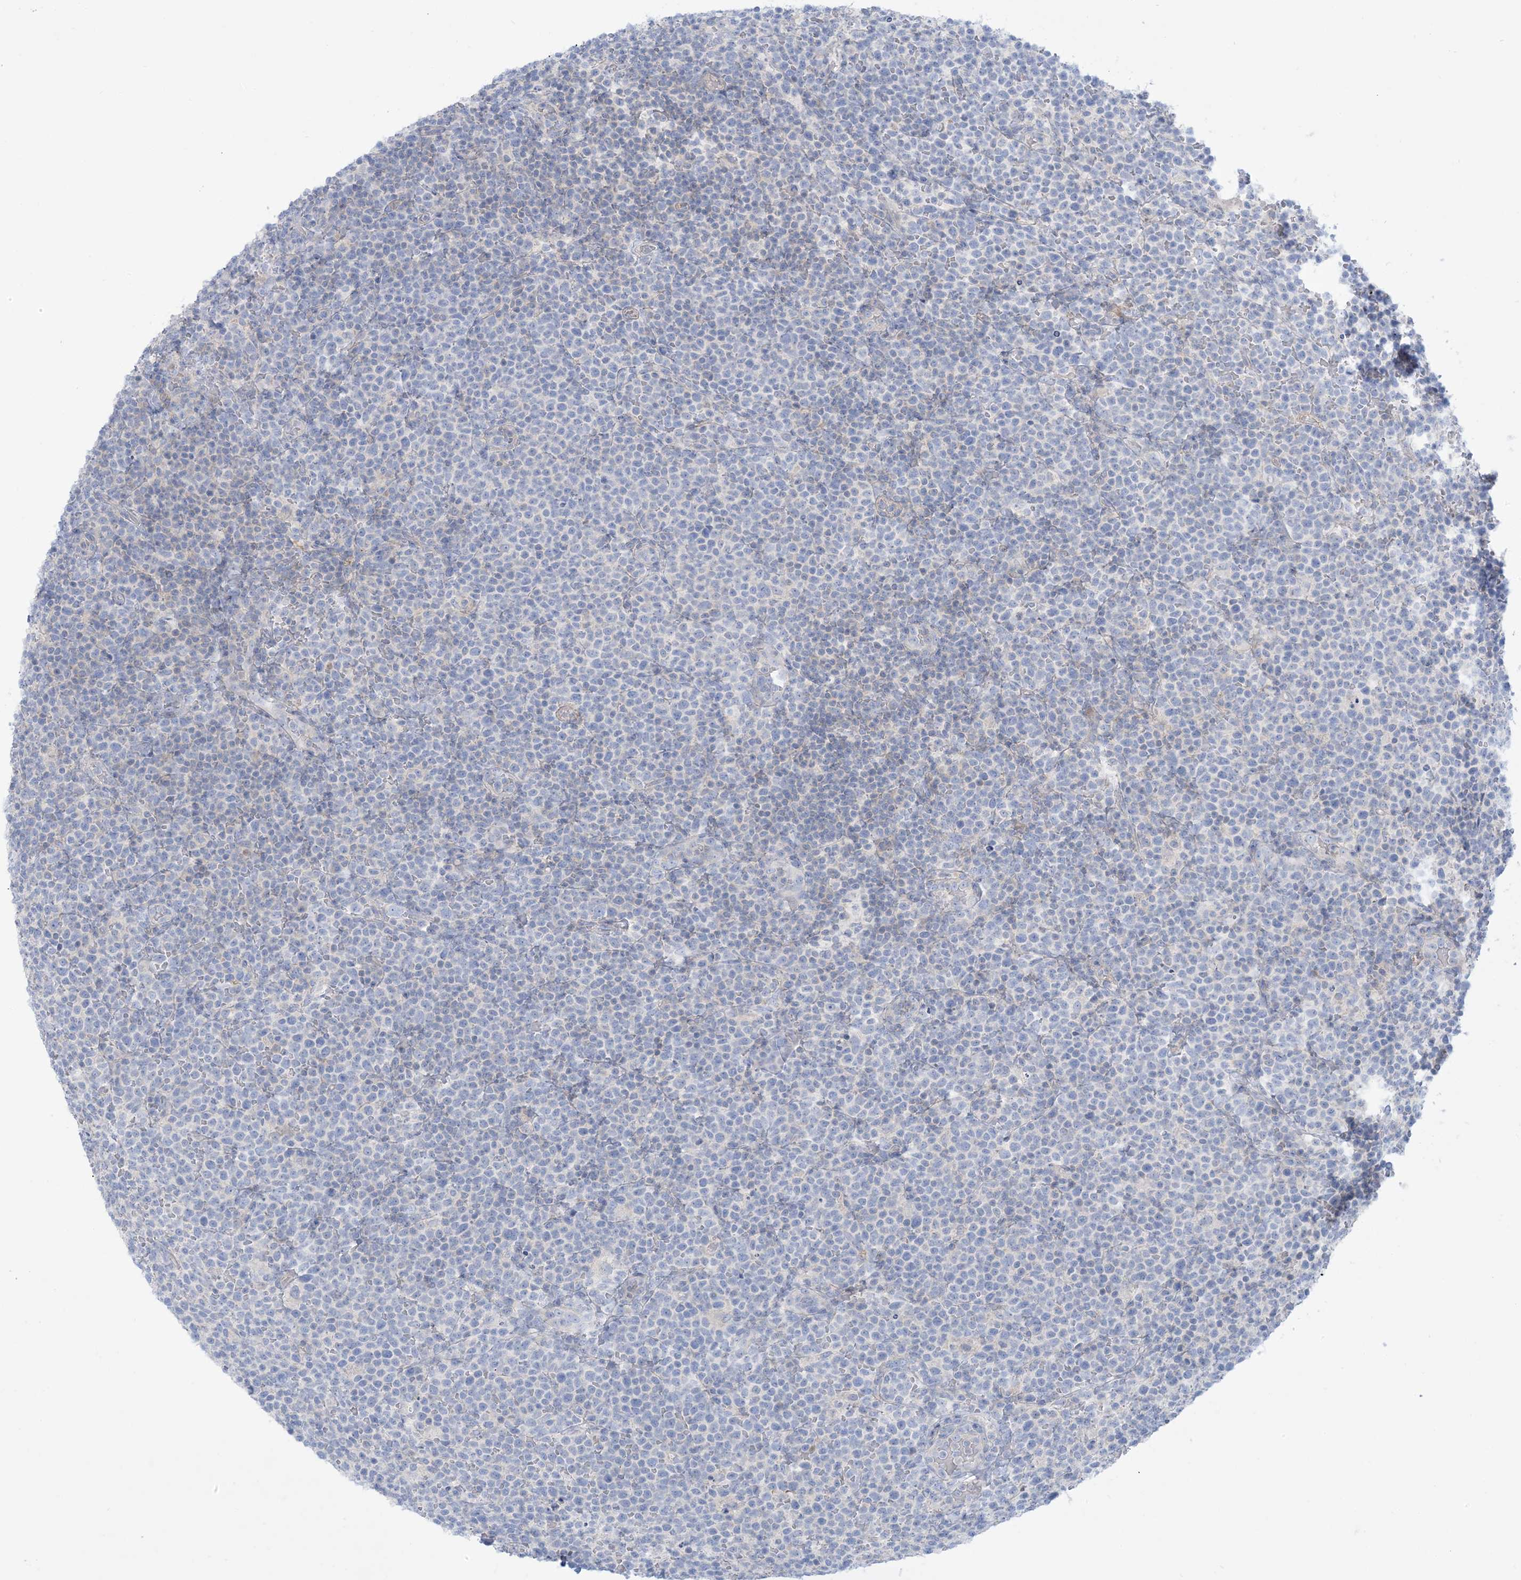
{"staining": {"intensity": "negative", "quantity": "none", "location": "none"}, "tissue": "lymphoma", "cell_type": "Tumor cells", "image_type": "cancer", "snomed": [{"axis": "morphology", "description": "Malignant lymphoma, non-Hodgkin's type, High grade"}, {"axis": "topography", "description": "Lymph node"}], "caption": "Malignant lymphoma, non-Hodgkin's type (high-grade) stained for a protein using immunohistochemistry (IHC) displays no positivity tumor cells.", "gene": "MTHFD2L", "patient": {"sex": "male", "age": 61}}